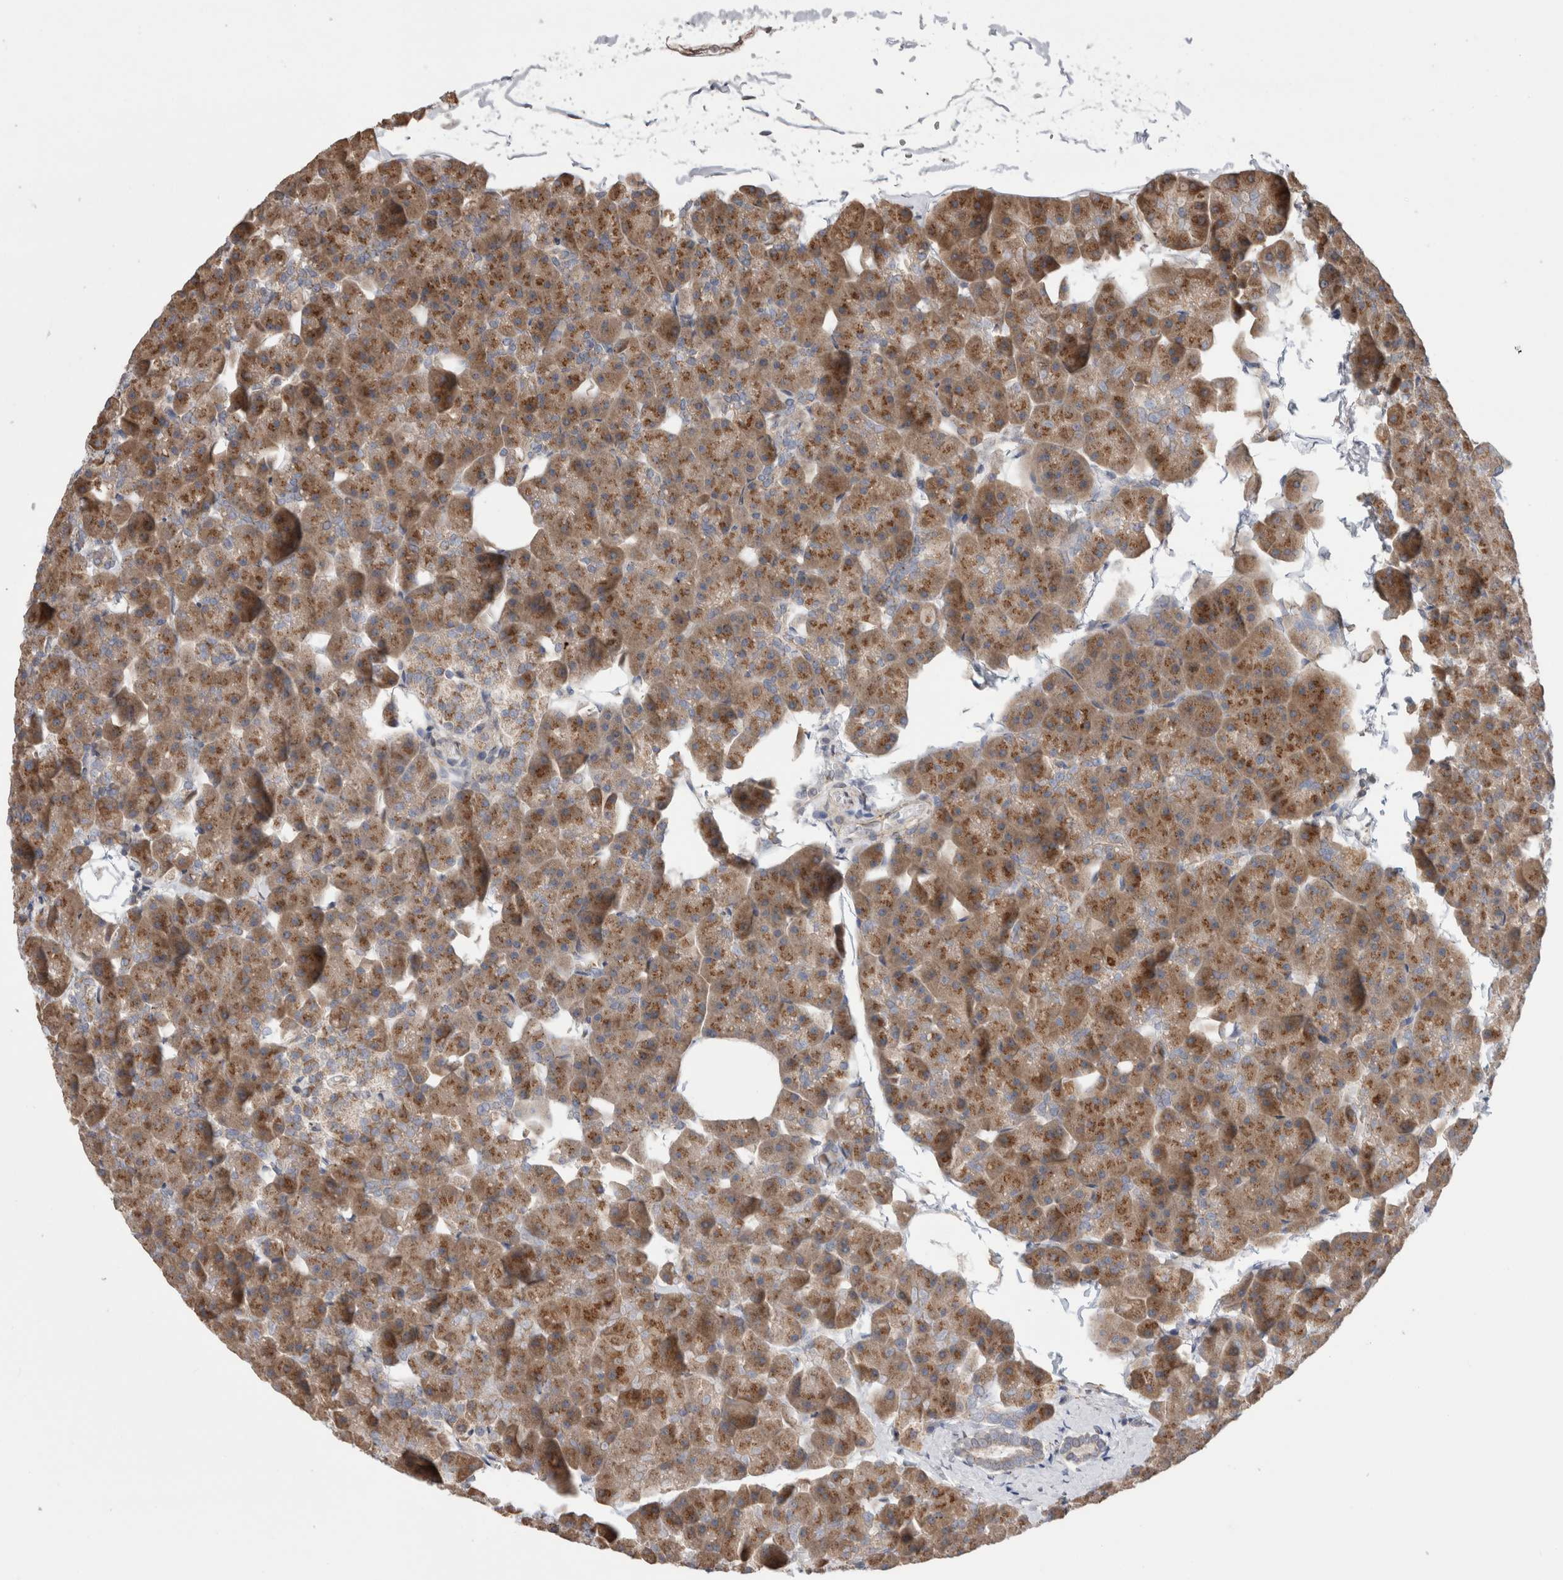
{"staining": {"intensity": "strong", "quantity": ">75%", "location": "cytoplasmic/membranous"}, "tissue": "pancreas", "cell_type": "Exocrine glandular cells", "image_type": "normal", "snomed": [{"axis": "morphology", "description": "Normal tissue, NOS"}, {"axis": "topography", "description": "Pancreas"}], "caption": "Normal pancreas was stained to show a protein in brown. There is high levels of strong cytoplasmic/membranous expression in approximately >75% of exocrine glandular cells. The protein is stained brown, and the nuclei are stained in blue (DAB (3,3'-diaminobenzidine) IHC with brightfield microscopy, high magnification).", "gene": "TRIM5", "patient": {"sex": "male", "age": 35}}